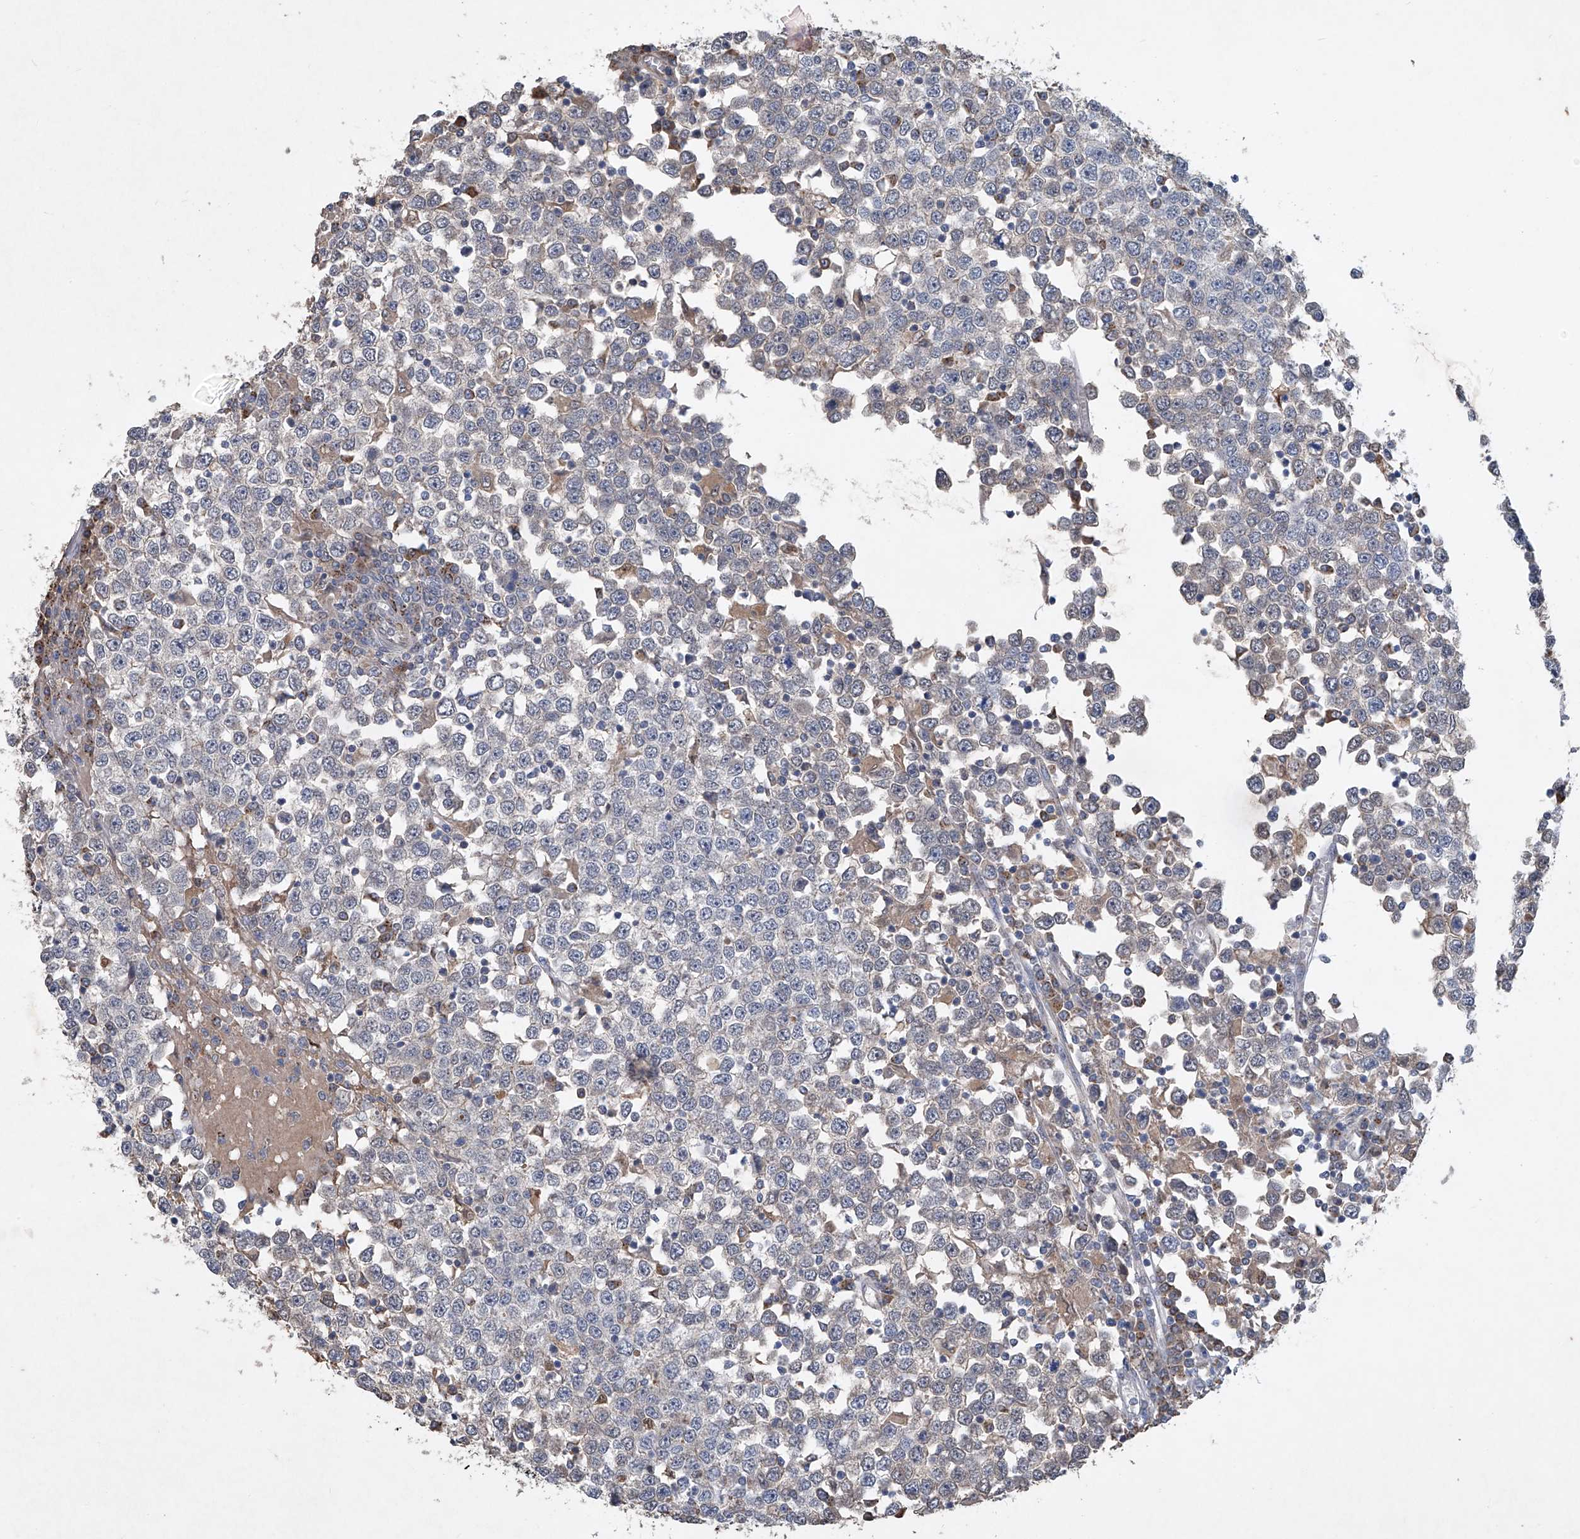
{"staining": {"intensity": "negative", "quantity": "none", "location": "none"}, "tissue": "testis cancer", "cell_type": "Tumor cells", "image_type": "cancer", "snomed": [{"axis": "morphology", "description": "Seminoma, NOS"}, {"axis": "topography", "description": "Testis"}], "caption": "An image of testis cancer (seminoma) stained for a protein demonstrates no brown staining in tumor cells.", "gene": "PCSK5", "patient": {"sex": "male", "age": 65}}